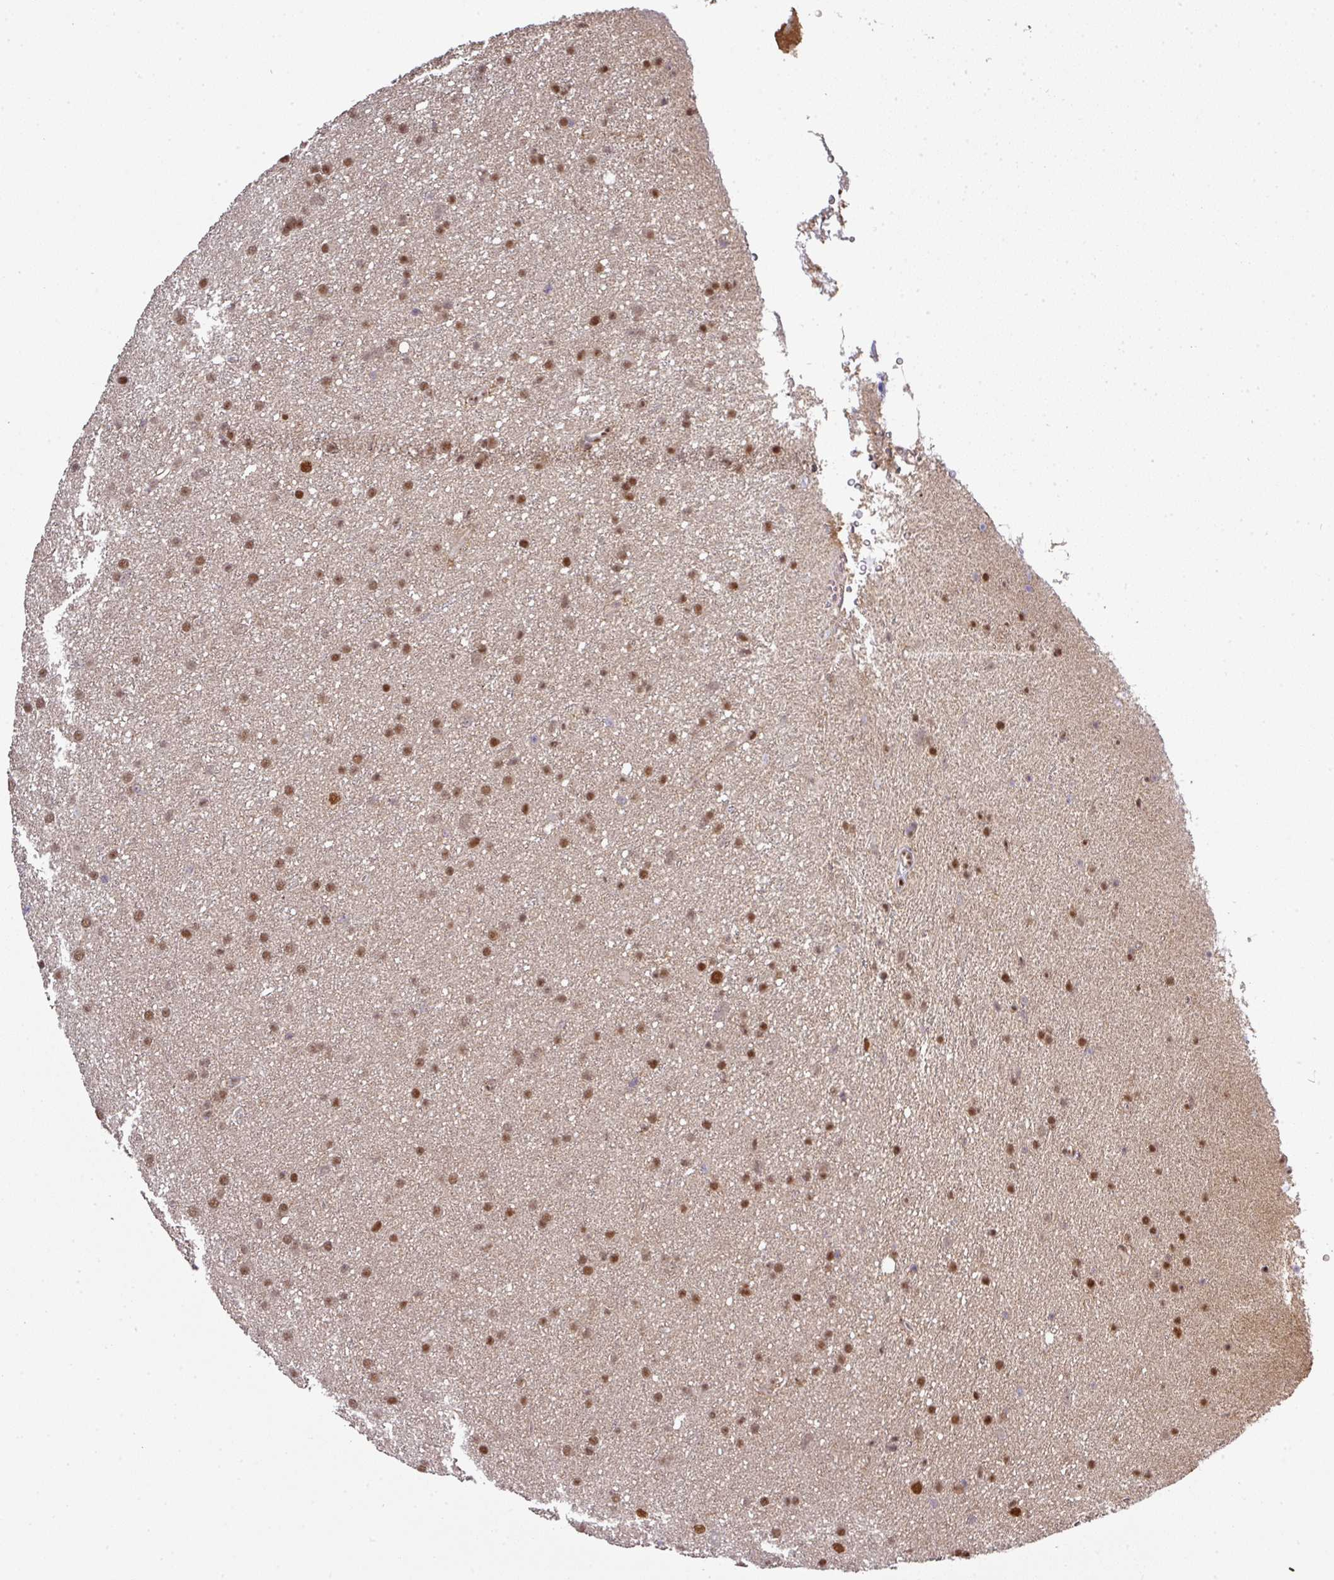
{"staining": {"intensity": "moderate", "quantity": ">75%", "location": "nuclear"}, "tissue": "glioma", "cell_type": "Tumor cells", "image_type": "cancer", "snomed": [{"axis": "morphology", "description": "Glioma, malignant, Low grade"}, {"axis": "topography", "description": "Cerebral cortex"}], "caption": "Protein expression by immunohistochemistry exhibits moderate nuclear positivity in about >75% of tumor cells in malignant glioma (low-grade).", "gene": "CIC", "patient": {"sex": "female", "age": 39}}